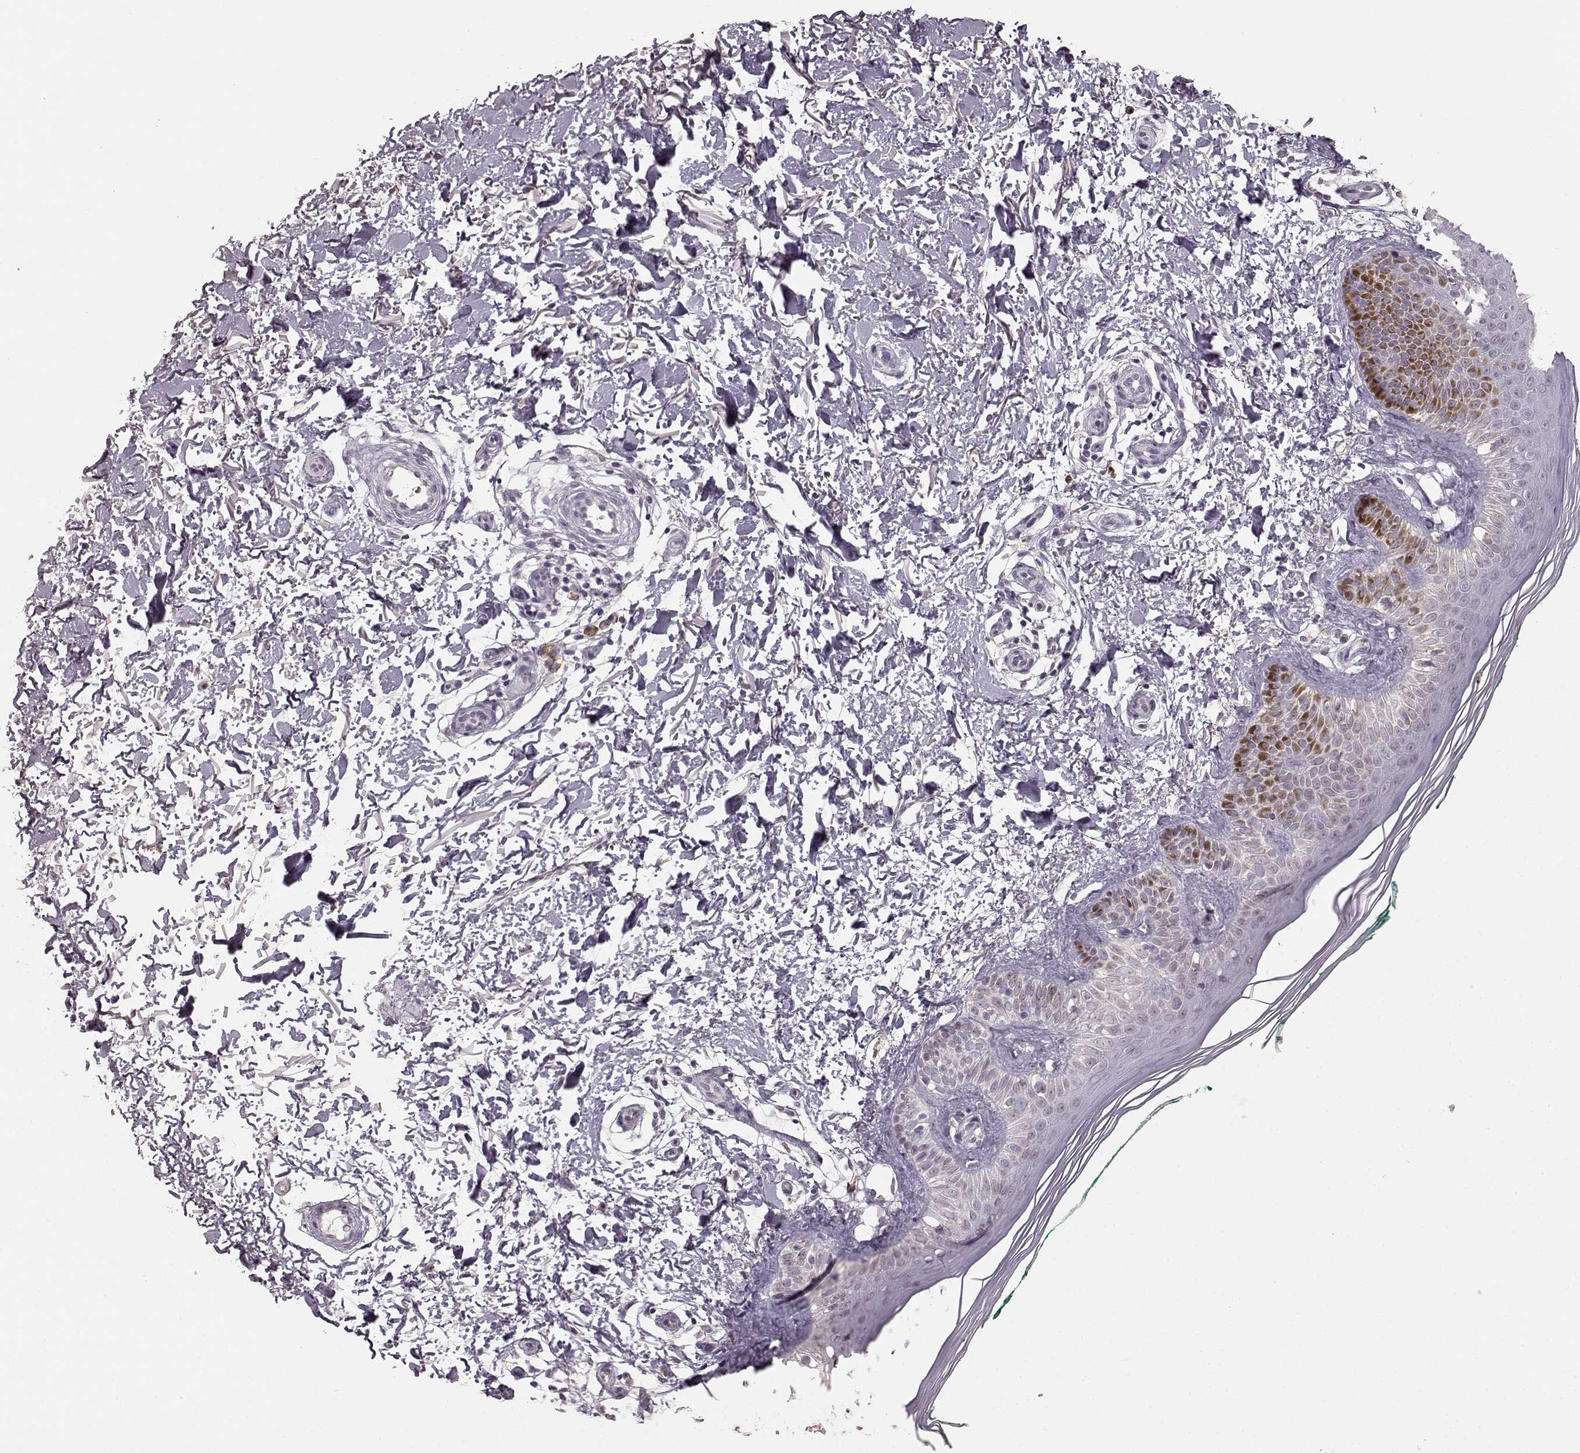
{"staining": {"intensity": "negative", "quantity": "none", "location": "none"}, "tissue": "skin", "cell_type": "Fibroblasts", "image_type": "normal", "snomed": [{"axis": "morphology", "description": "Normal tissue, NOS"}, {"axis": "morphology", "description": "Inflammation, NOS"}, {"axis": "morphology", "description": "Fibrosis, NOS"}, {"axis": "topography", "description": "Skin"}], "caption": "There is no significant staining in fibroblasts of skin. (Brightfield microscopy of DAB (3,3'-diaminobenzidine) IHC at high magnification).", "gene": "GABRG3", "patient": {"sex": "male", "age": 71}}